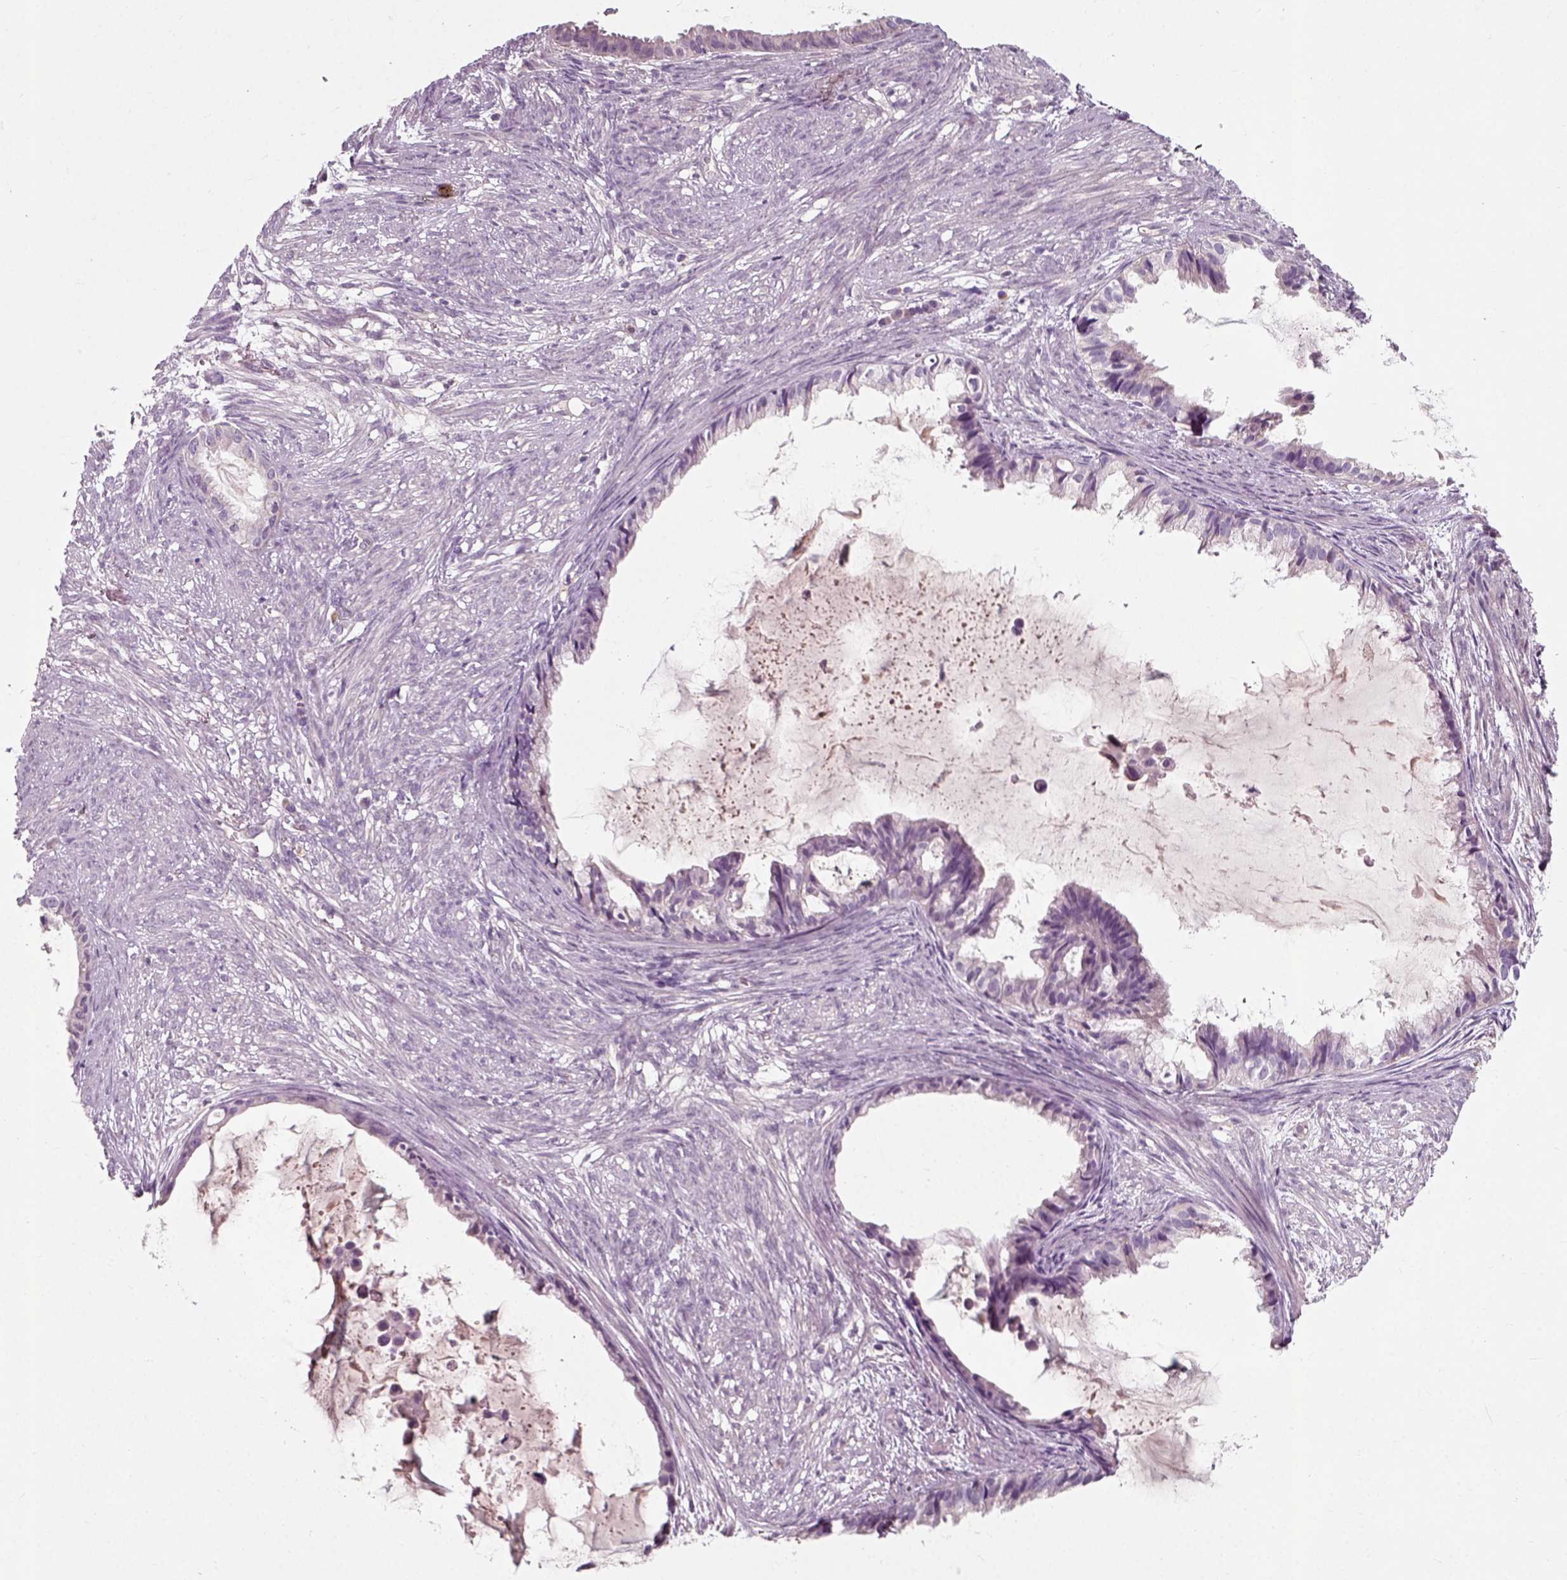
{"staining": {"intensity": "negative", "quantity": "none", "location": "none"}, "tissue": "endometrial cancer", "cell_type": "Tumor cells", "image_type": "cancer", "snomed": [{"axis": "morphology", "description": "Adenocarcinoma, NOS"}, {"axis": "topography", "description": "Endometrium"}], "caption": "Immunohistochemistry (IHC) histopathology image of neoplastic tissue: human endometrial cancer stained with DAB (3,3'-diaminobenzidine) demonstrates no significant protein staining in tumor cells.", "gene": "RND2", "patient": {"sex": "female", "age": 86}}